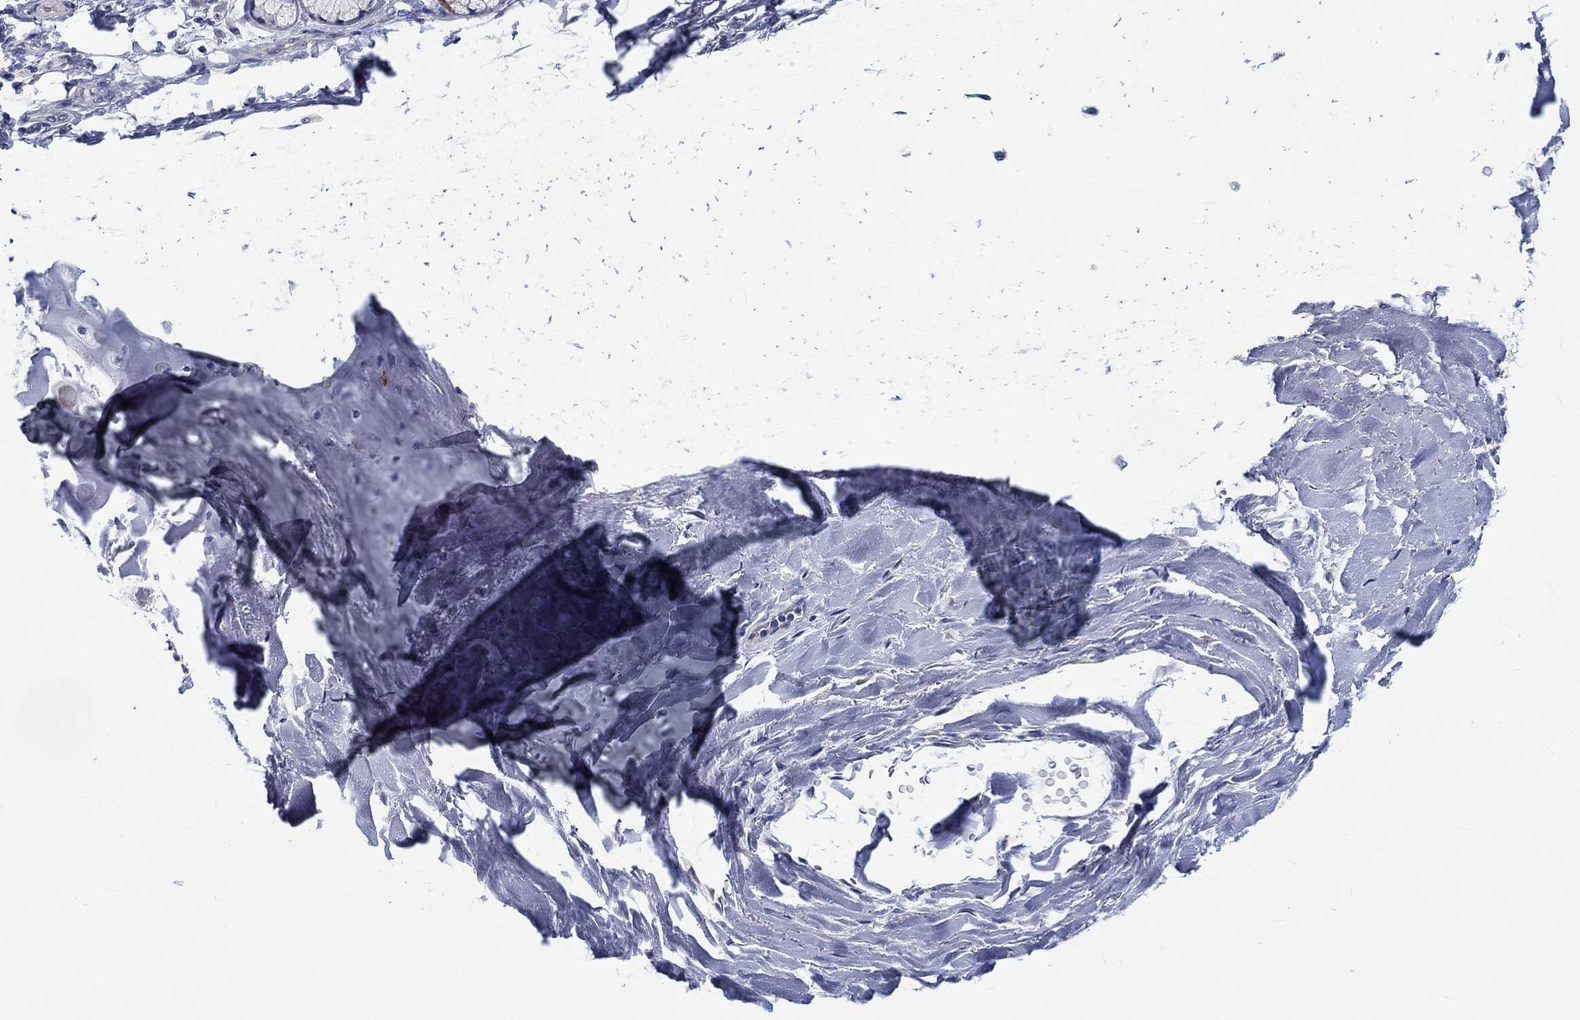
{"staining": {"intensity": "weak", "quantity": "<25%", "location": "cytoplasmic/membranous"}, "tissue": "bronchus", "cell_type": "Respiratory epithelial cells", "image_type": "normal", "snomed": [{"axis": "morphology", "description": "Normal tissue, NOS"}, {"axis": "morphology", "description": "Squamous cell carcinoma, NOS"}, {"axis": "topography", "description": "Bronchus"}, {"axis": "topography", "description": "Lung"}], "caption": "Bronchus stained for a protein using immunohistochemistry shows no positivity respiratory epithelial cells.", "gene": "MYBPC1", "patient": {"sex": "male", "age": 69}}